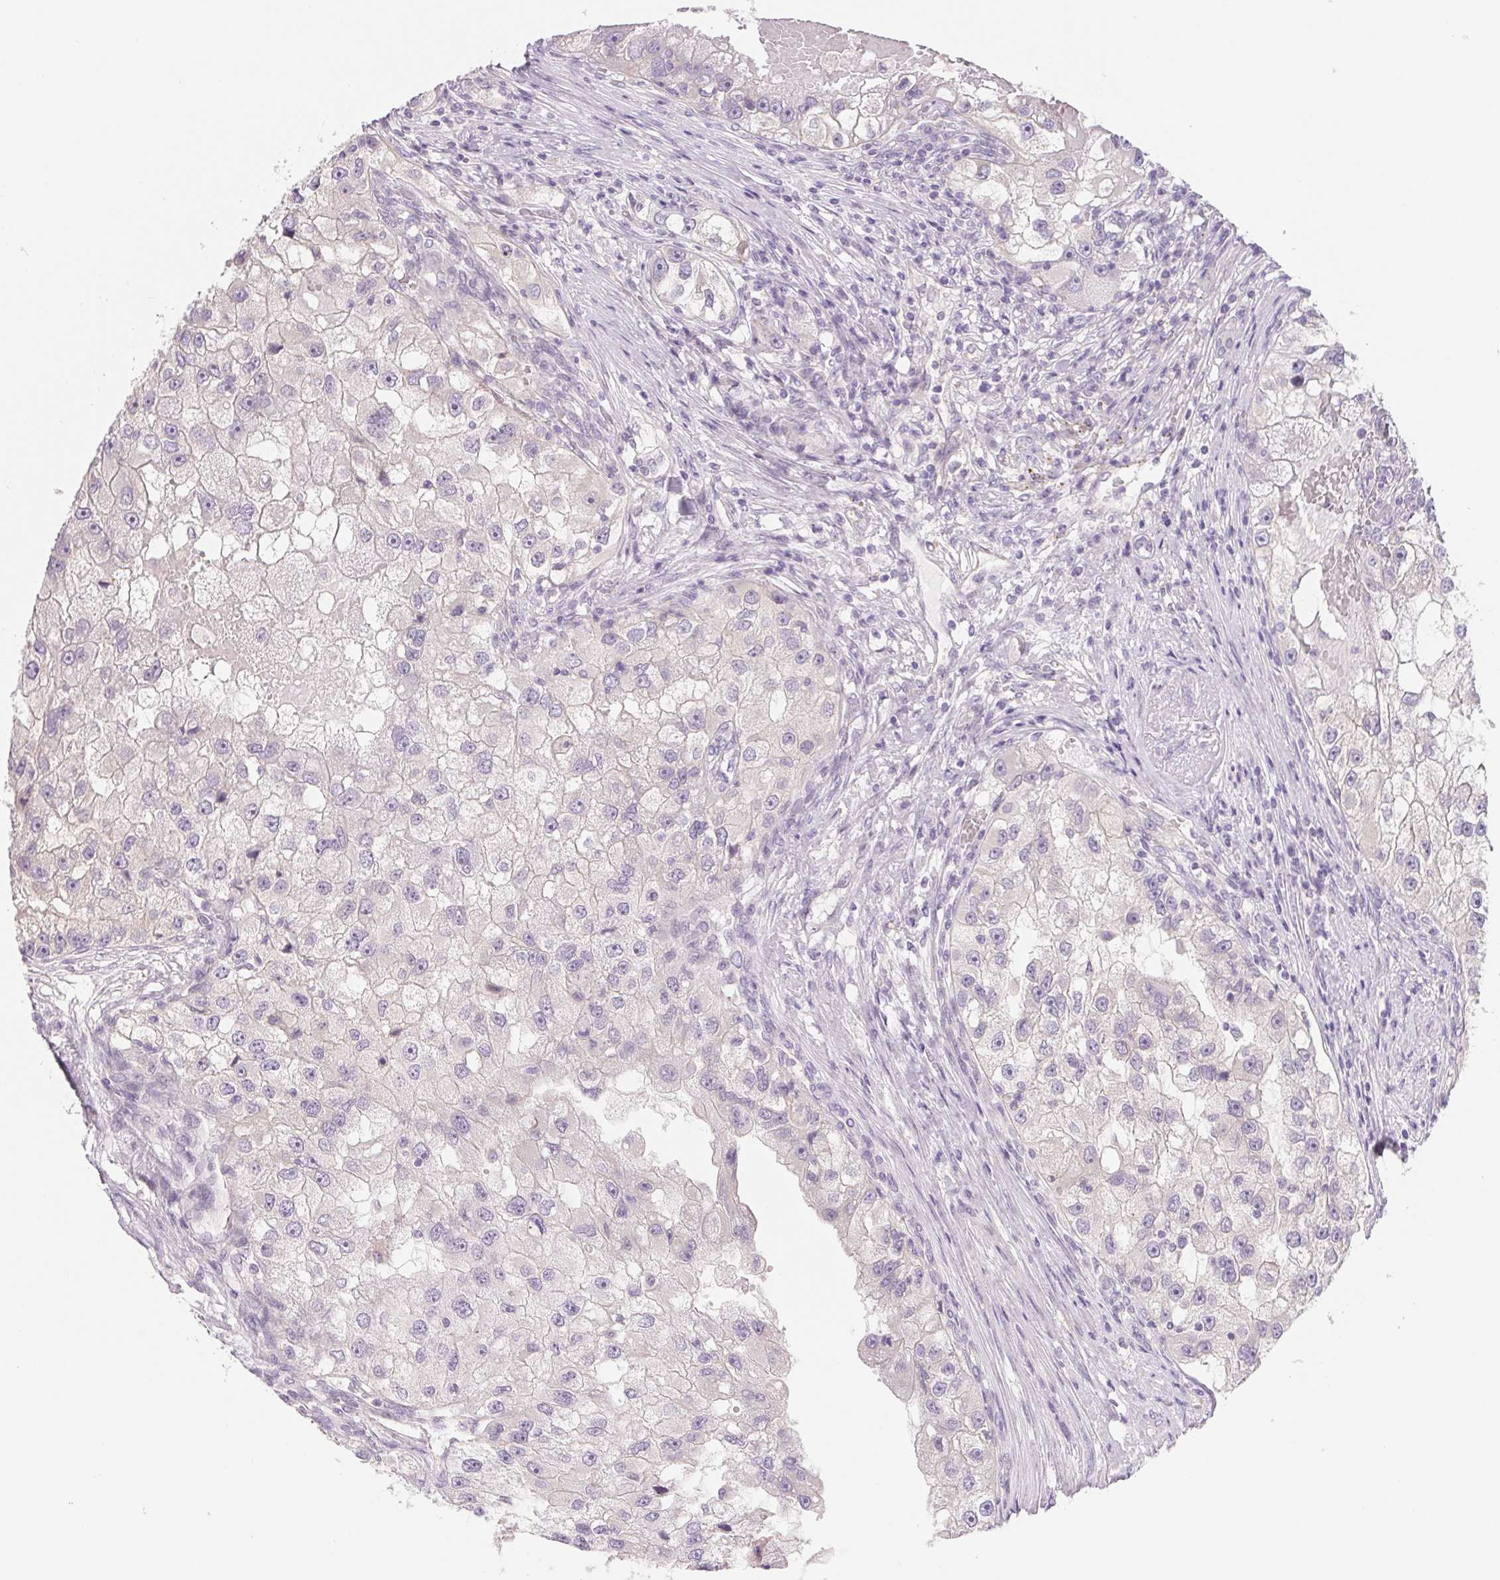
{"staining": {"intensity": "negative", "quantity": "none", "location": "none"}, "tissue": "renal cancer", "cell_type": "Tumor cells", "image_type": "cancer", "snomed": [{"axis": "morphology", "description": "Adenocarcinoma, NOS"}, {"axis": "topography", "description": "Kidney"}], "caption": "IHC of renal cancer (adenocarcinoma) displays no expression in tumor cells.", "gene": "CTNND2", "patient": {"sex": "male", "age": 63}}